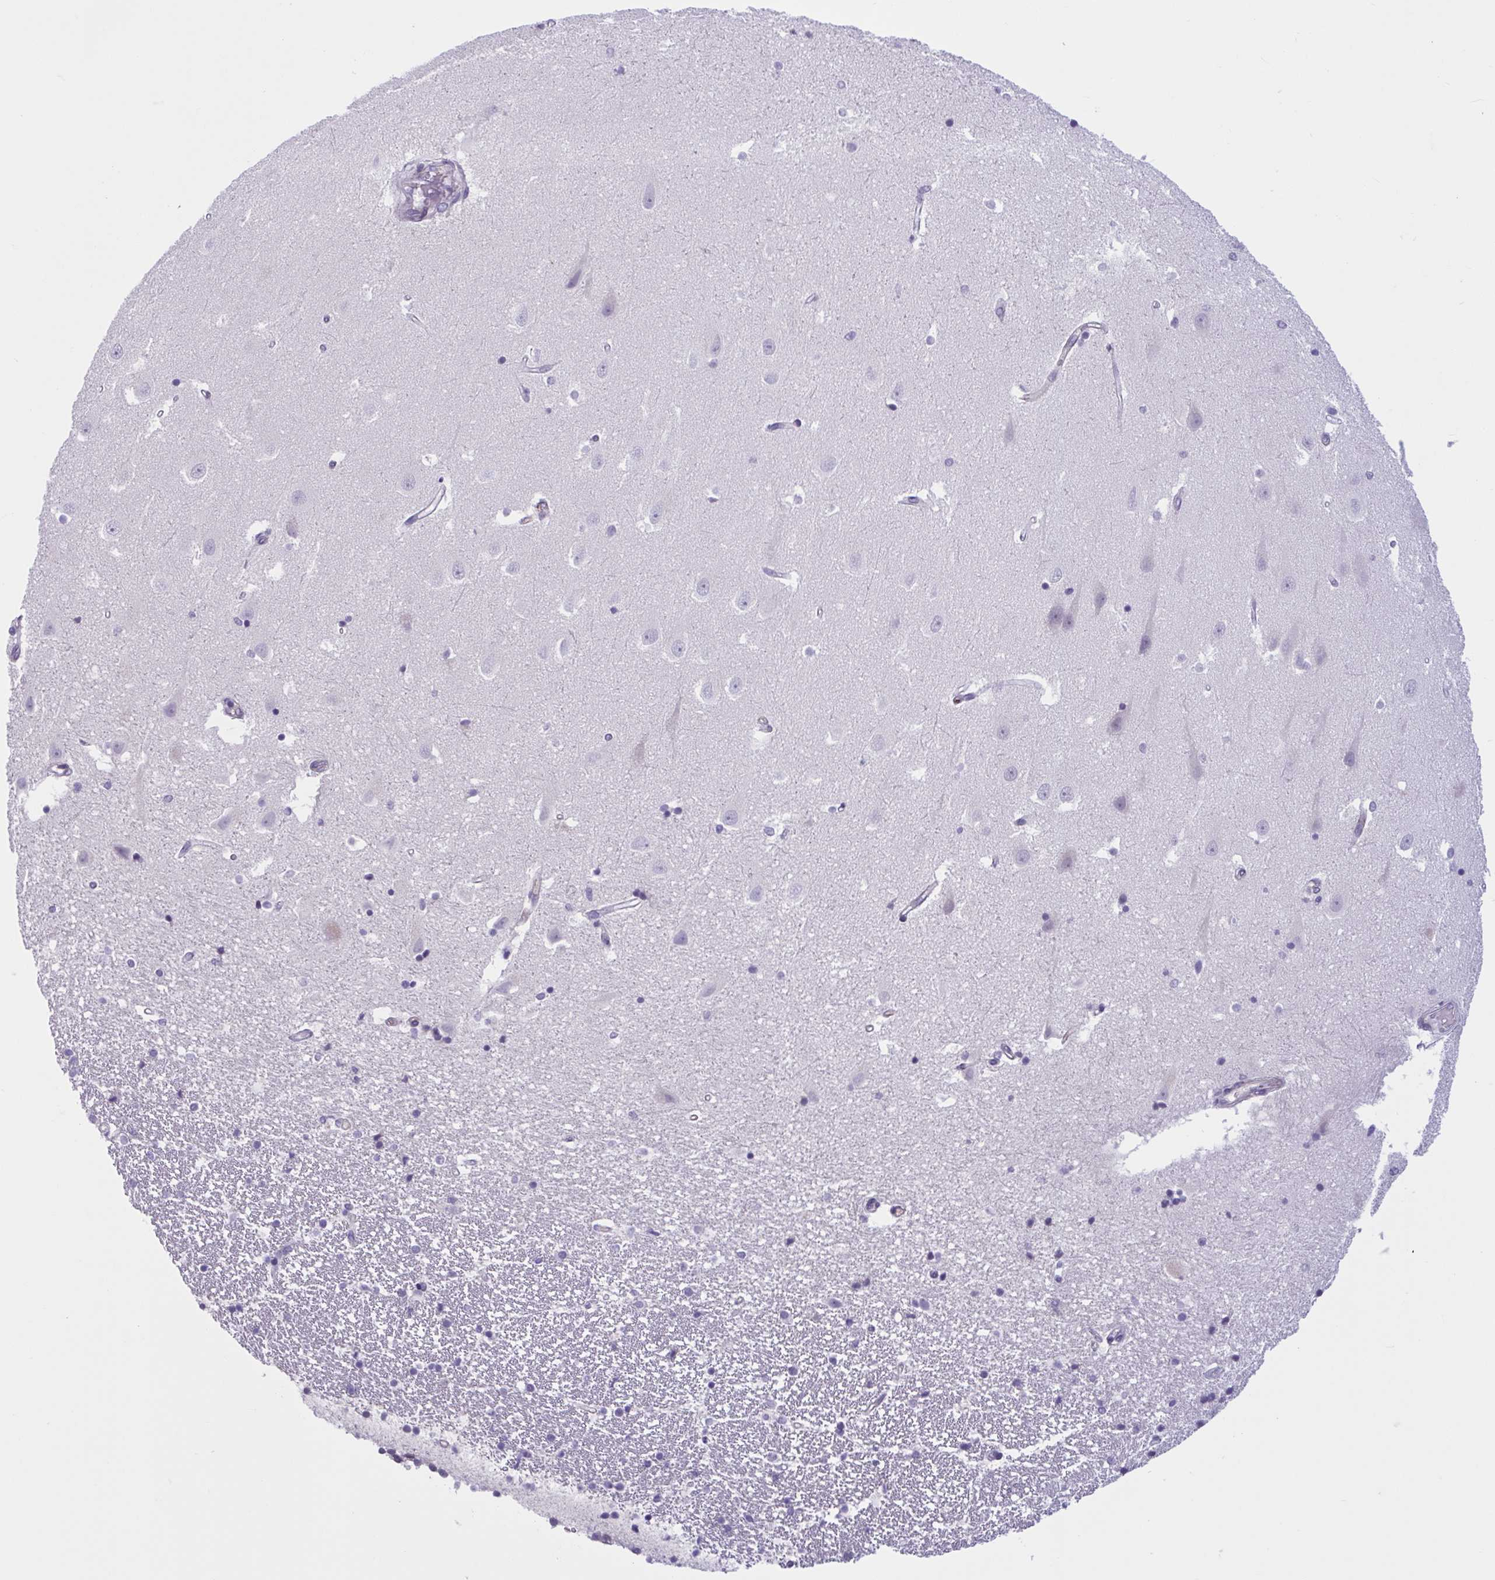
{"staining": {"intensity": "negative", "quantity": "none", "location": "none"}, "tissue": "hippocampus", "cell_type": "Glial cells", "image_type": "normal", "snomed": [{"axis": "morphology", "description": "Normal tissue, NOS"}, {"axis": "topography", "description": "Hippocampus"}], "caption": "Protein analysis of benign hippocampus demonstrates no significant expression in glial cells. The staining was performed using DAB to visualize the protein expression in brown, while the nuclei were stained in blue with hematoxylin (Magnification: 20x).", "gene": "WNT9B", "patient": {"sex": "male", "age": 63}}